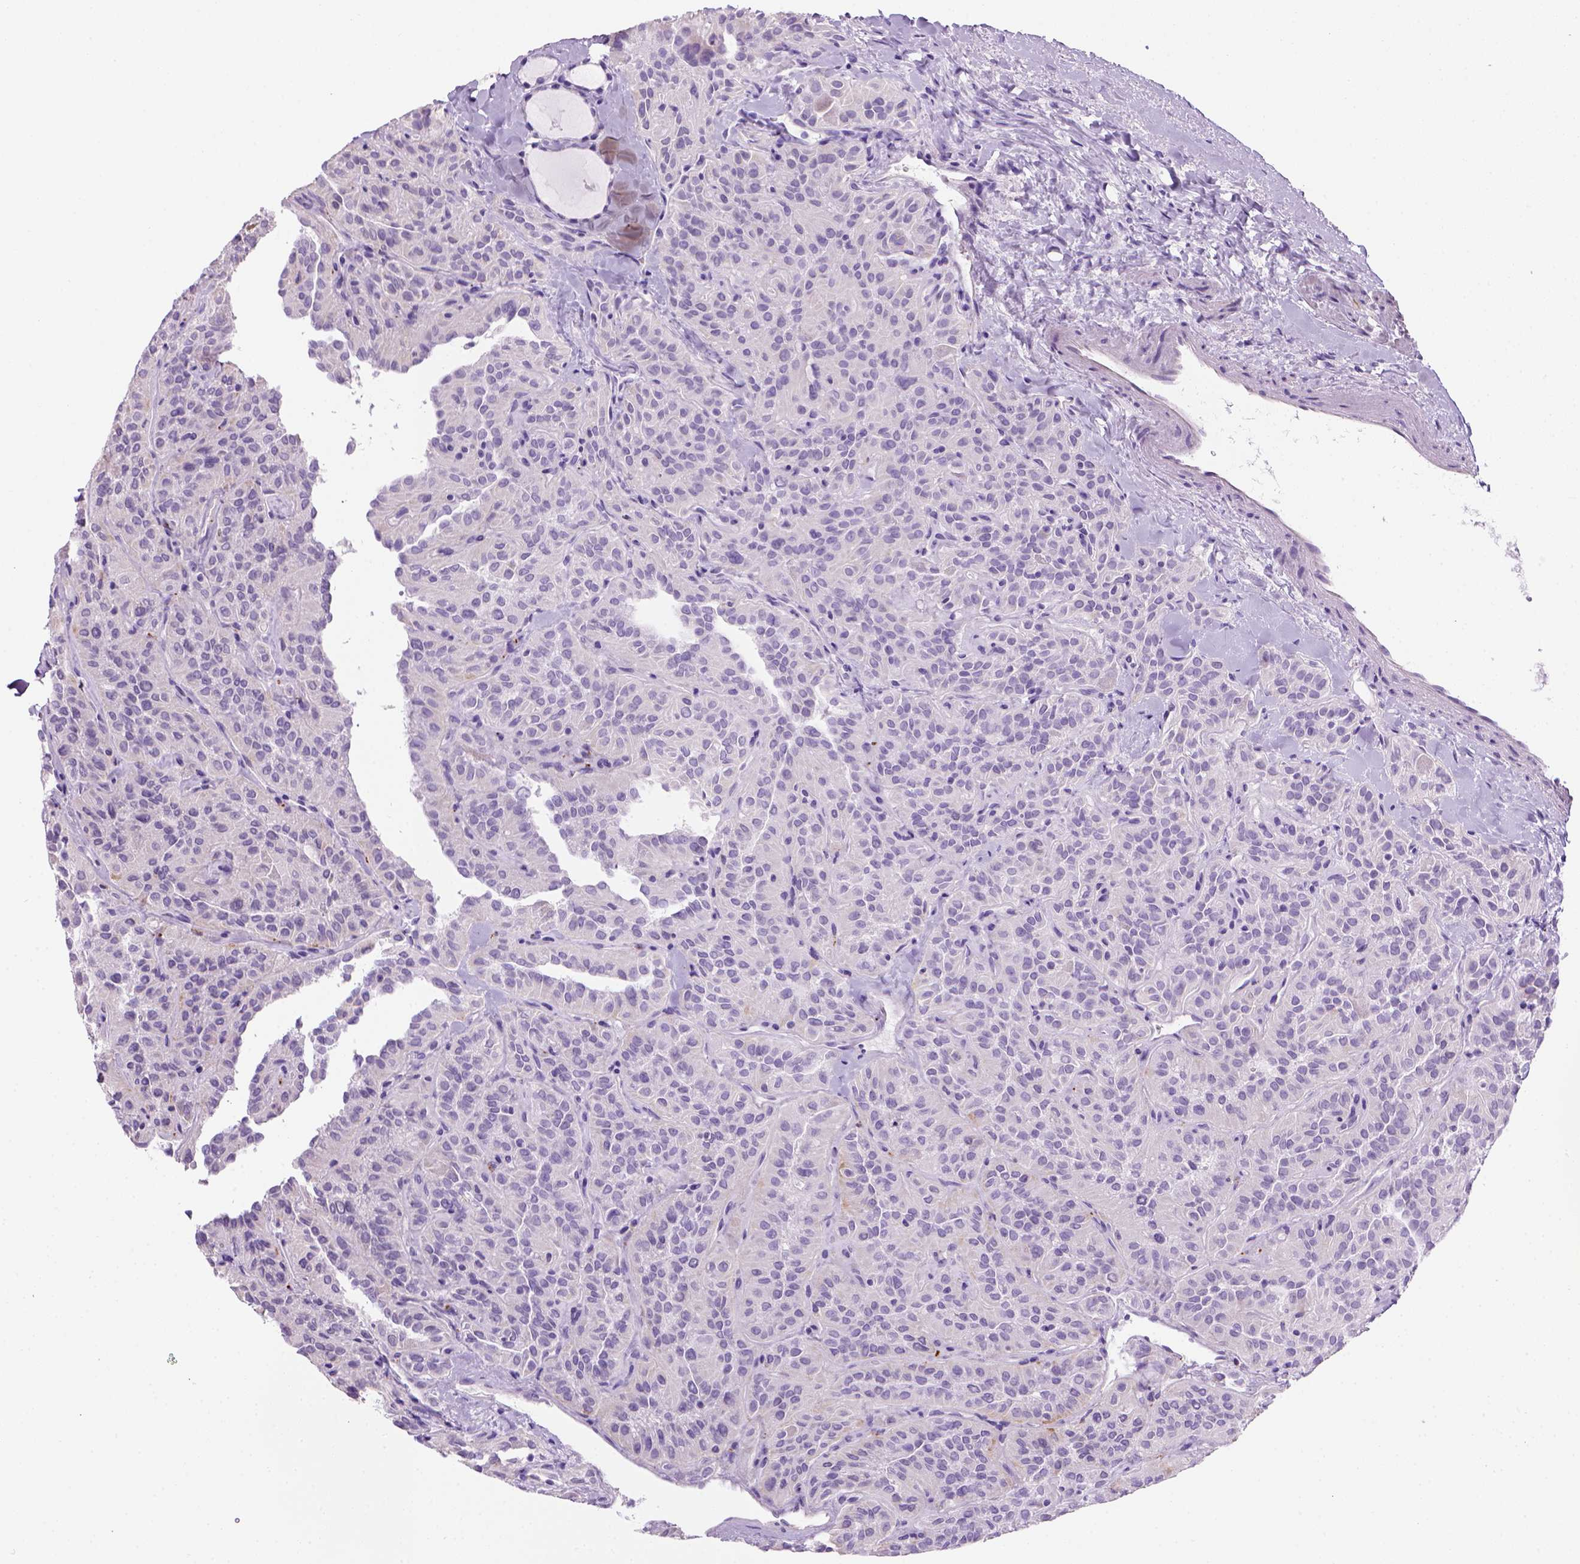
{"staining": {"intensity": "negative", "quantity": "none", "location": "none"}, "tissue": "thyroid cancer", "cell_type": "Tumor cells", "image_type": "cancer", "snomed": [{"axis": "morphology", "description": "Papillary adenocarcinoma, NOS"}, {"axis": "topography", "description": "Thyroid gland"}], "caption": "The histopathology image demonstrates no staining of tumor cells in thyroid cancer (papillary adenocarcinoma). (Brightfield microscopy of DAB (3,3'-diaminobenzidine) immunohistochemistry (IHC) at high magnification).", "gene": "ARHGEF33", "patient": {"sex": "female", "age": 45}}